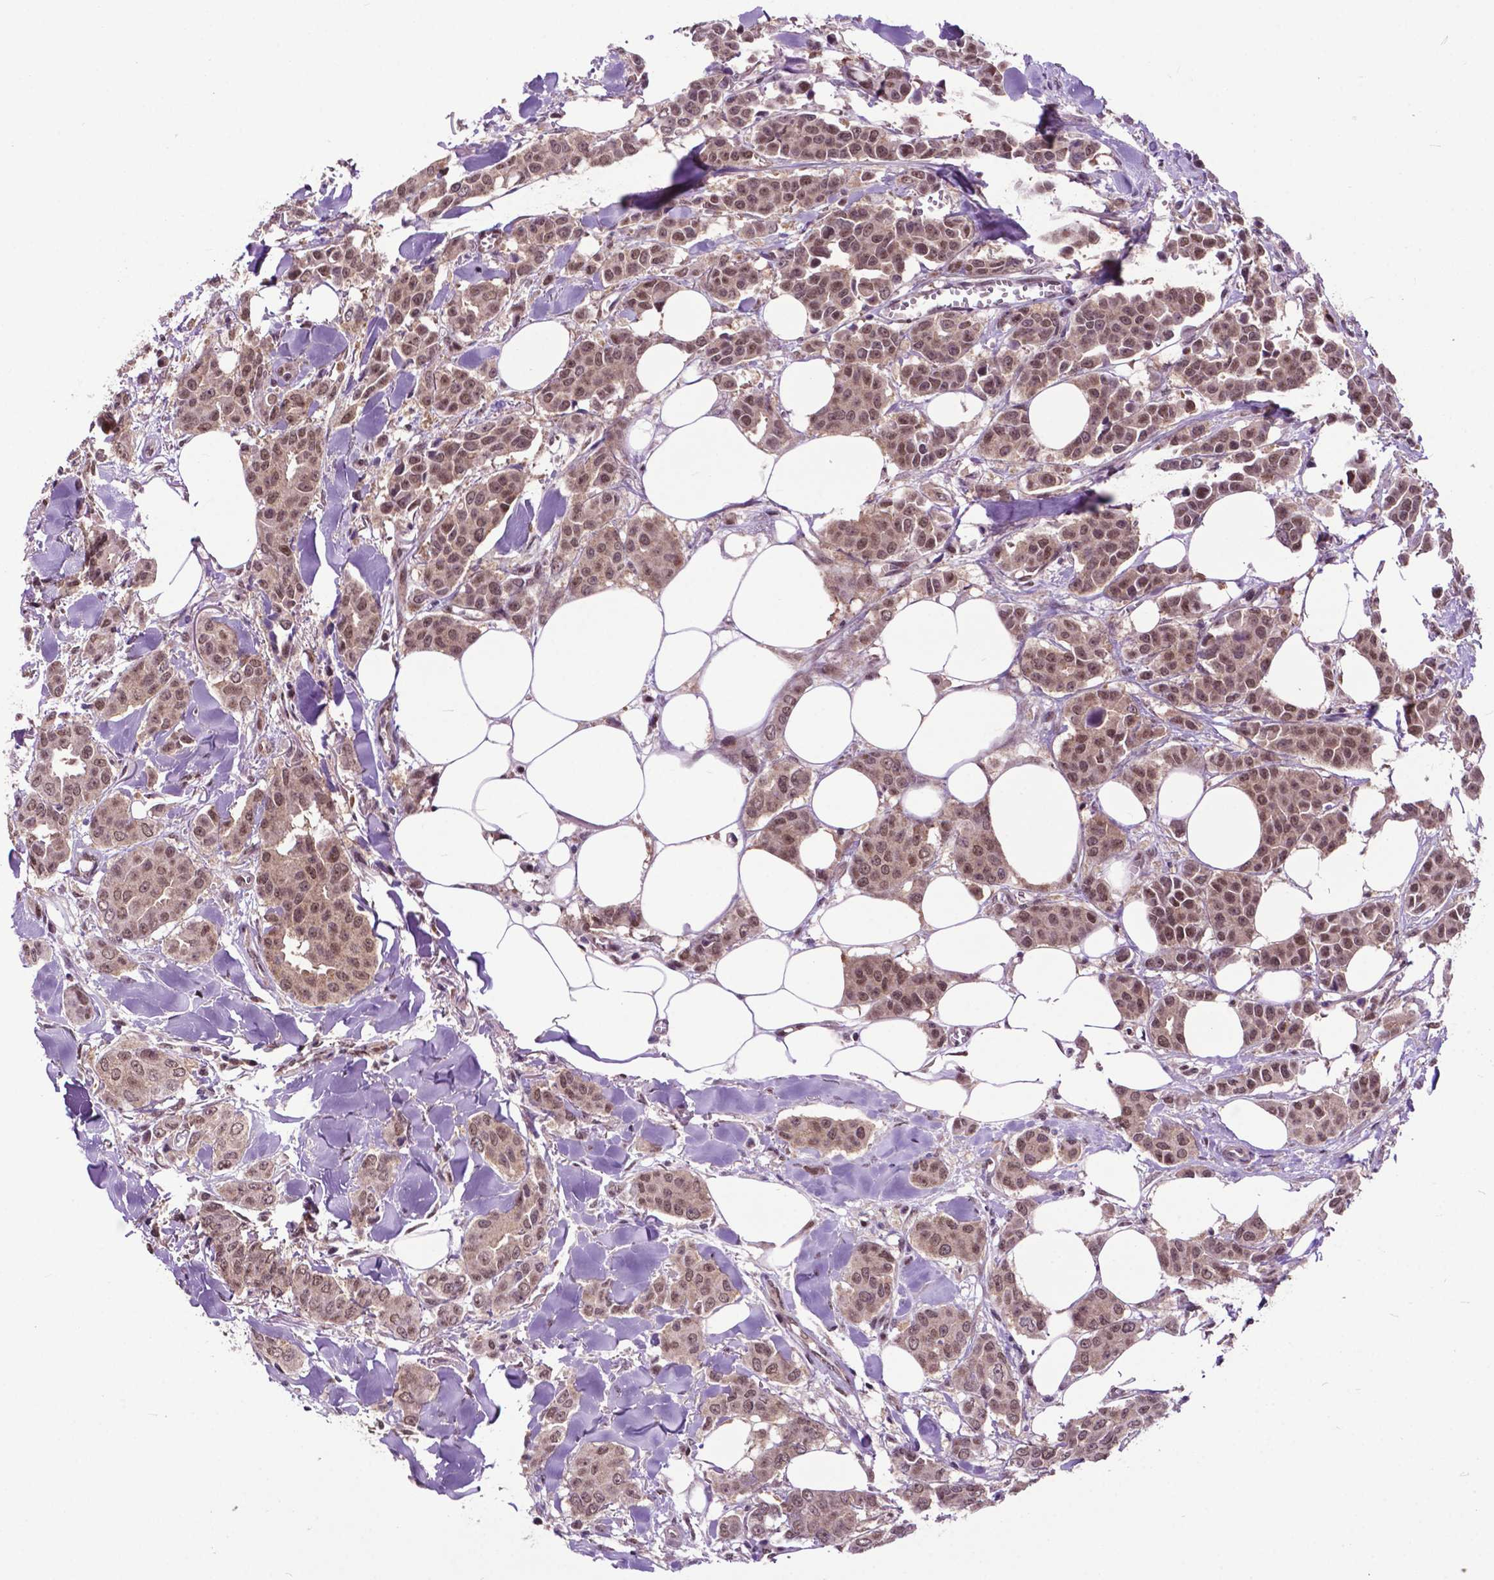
{"staining": {"intensity": "moderate", "quantity": "25%-75%", "location": "nuclear"}, "tissue": "breast cancer", "cell_type": "Tumor cells", "image_type": "cancer", "snomed": [{"axis": "morphology", "description": "Duct carcinoma"}, {"axis": "topography", "description": "Breast"}], "caption": "A high-resolution photomicrograph shows IHC staining of breast cancer, which demonstrates moderate nuclear expression in approximately 25%-75% of tumor cells.", "gene": "FAF1", "patient": {"sex": "female", "age": 94}}